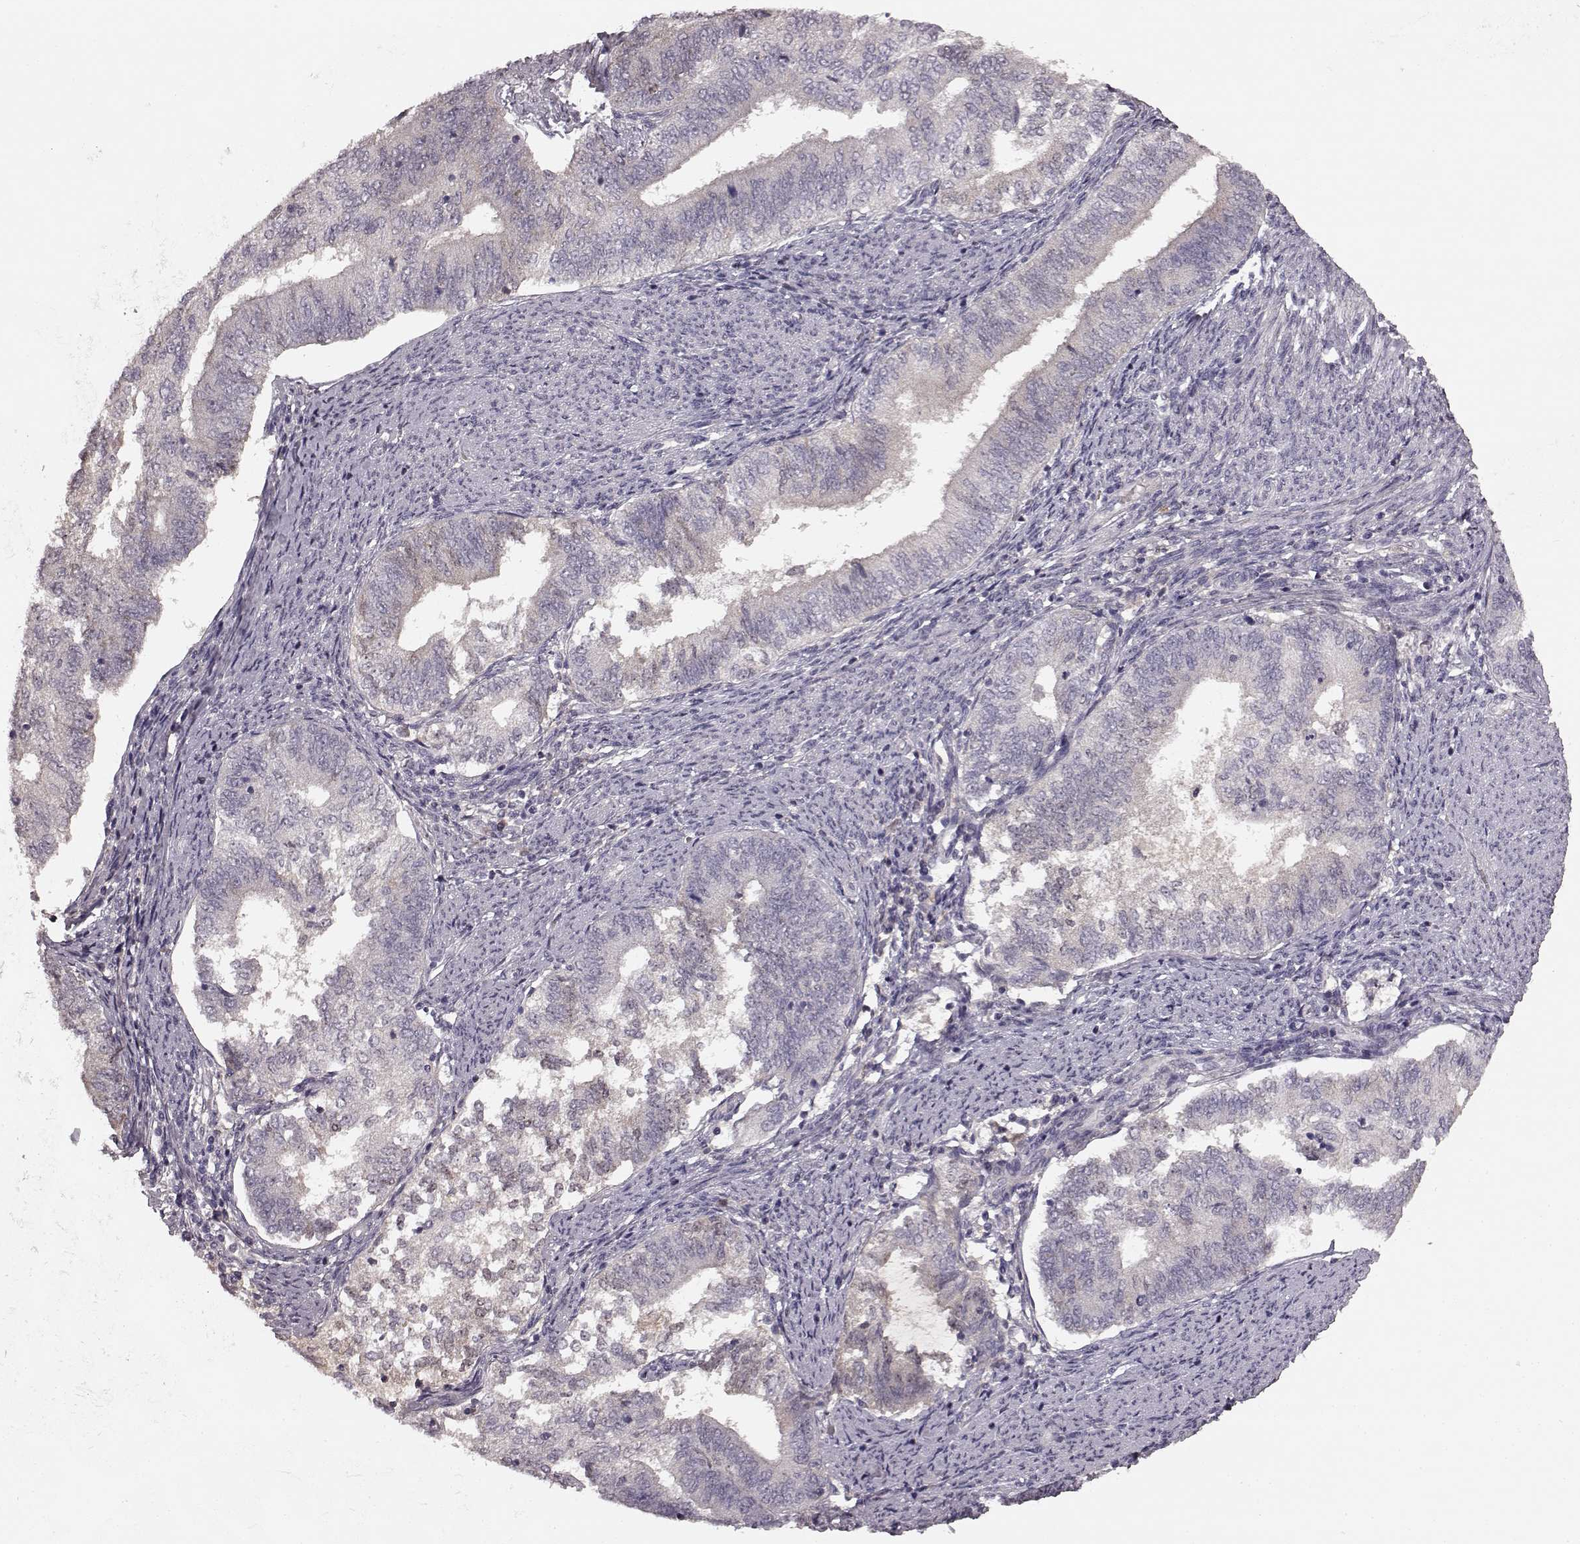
{"staining": {"intensity": "negative", "quantity": "none", "location": "none"}, "tissue": "endometrial cancer", "cell_type": "Tumor cells", "image_type": "cancer", "snomed": [{"axis": "morphology", "description": "Adenocarcinoma, NOS"}, {"axis": "topography", "description": "Endometrium"}], "caption": "Endometrial cancer (adenocarcinoma) was stained to show a protein in brown. There is no significant staining in tumor cells.", "gene": "SLC22A18", "patient": {"sex": "female", "age": 65}}